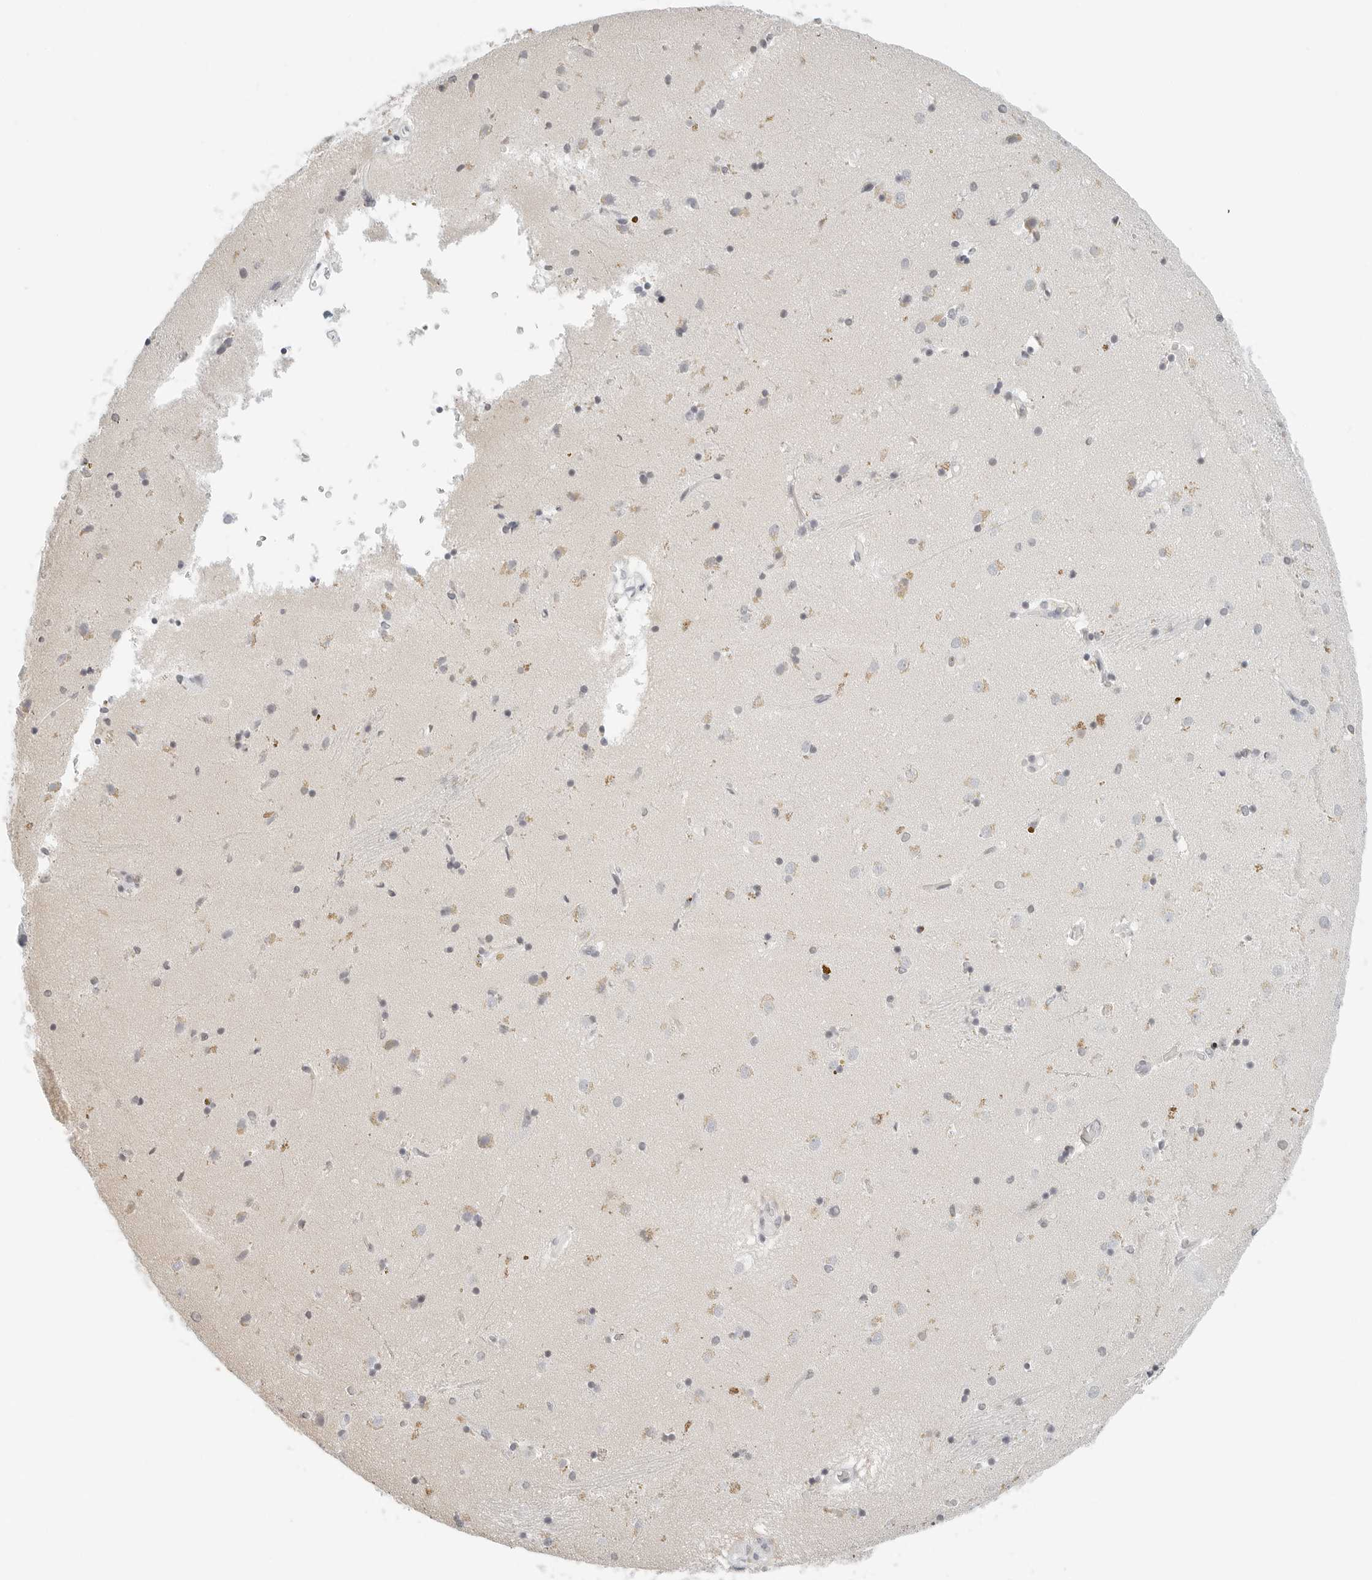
{"staining": {"intensity": "weak", "quantity": "25%-75%", "location": "cytoplasmic/membranous"}, "tissue": "caudate", "cell_type": "Glial cells", "image_type": "normal", "snomed": [{"axis": "morphology", "description": "Normal tissue, NOS"}, {"axis": "topography", "description": "Lateral ventricle wall"}], "caption": "The photomicrograph demonstrates staining of benign caudate, revealing weak cytoplasmic/membranous protein expression (brown color) within glial cells. The staining was performed using DAB (3,3'-diaminobenzidine) to visualize the protein expression in brown, while the nuclei were stained in blue with hematoxylin (Magnification: 20x).", "gene": "NTMT2", "patient": {"sex": "male", "age": 70}}